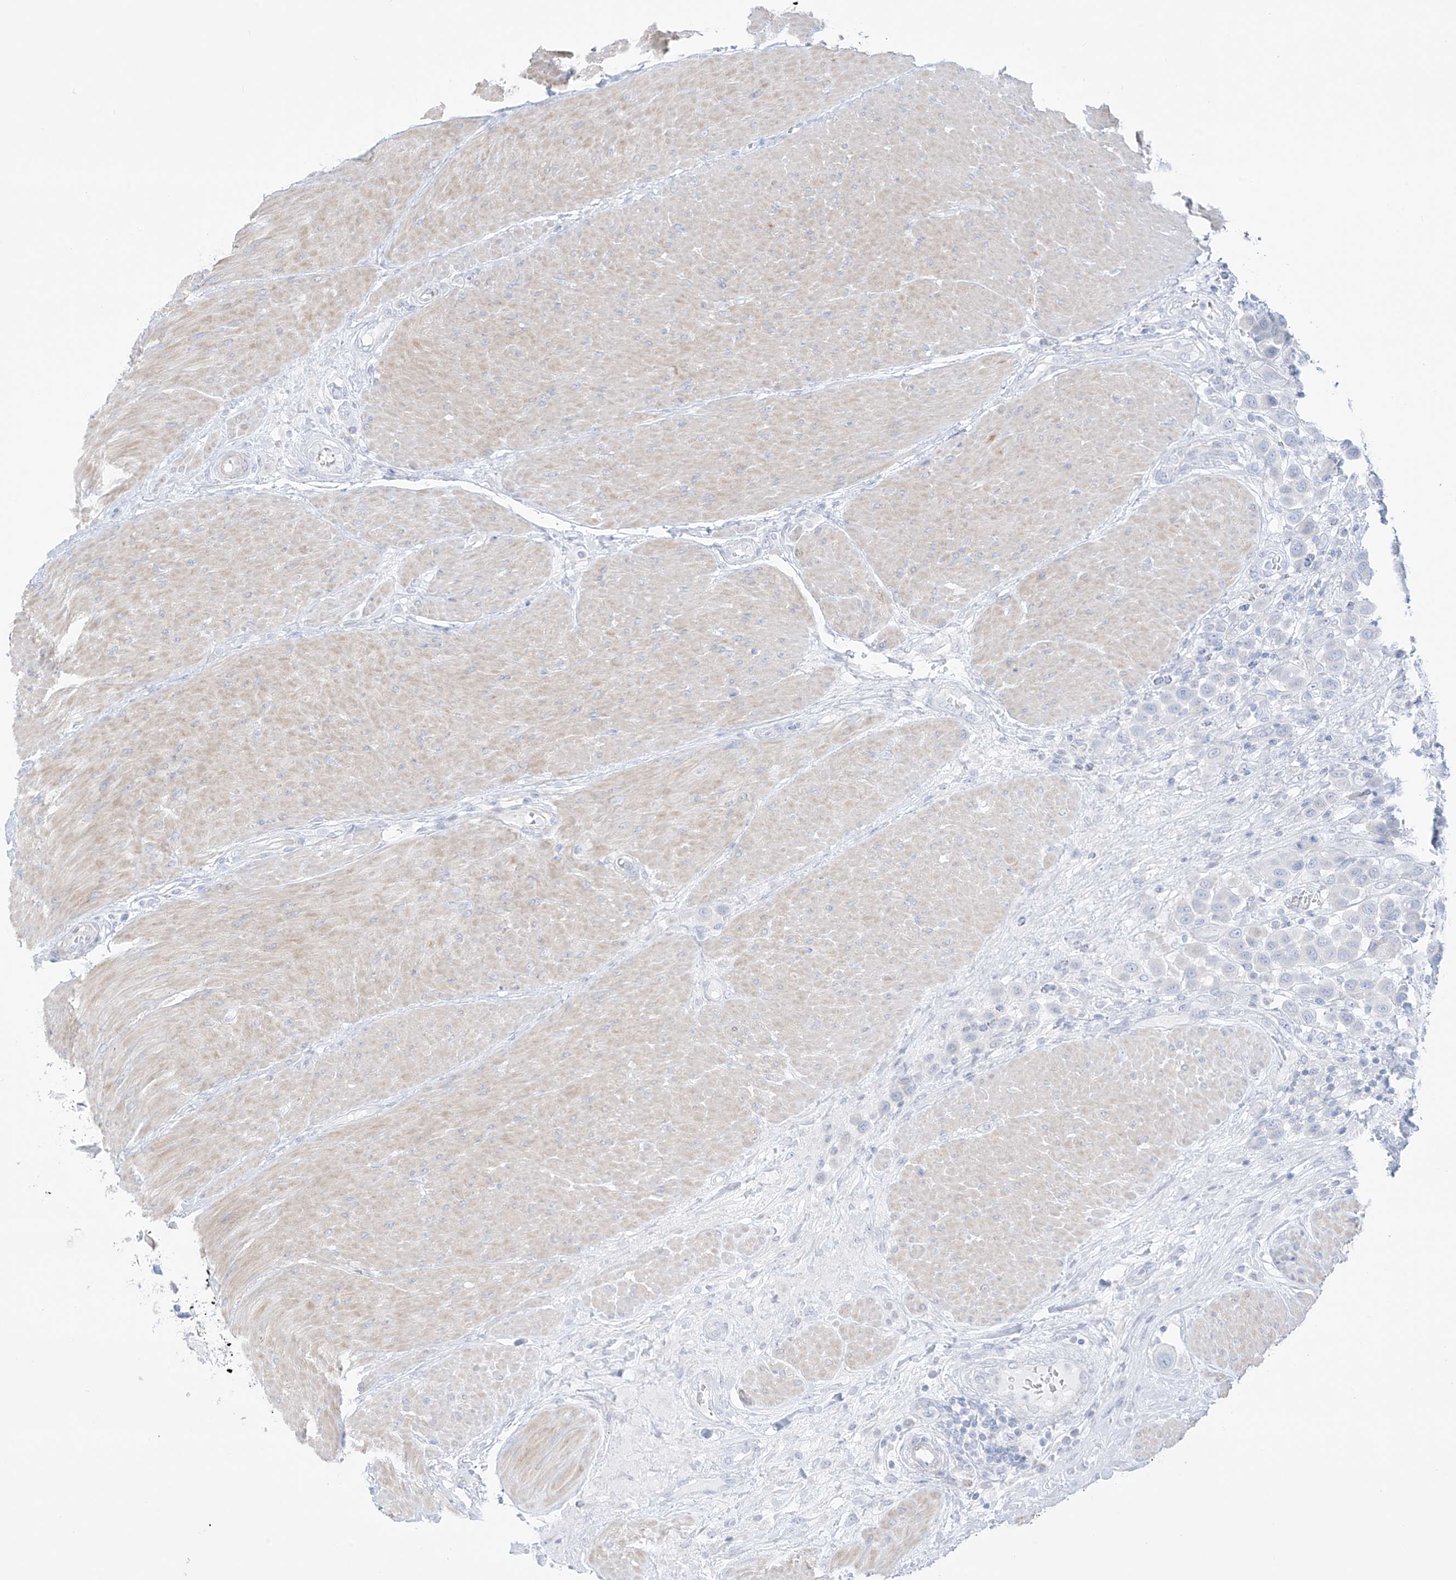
{"staining": {"intensity": "negative", "quantity": "none", "location": "none"}, "tissue": "urothelial cancer", "cell_type": "Tumor cells", "image_type": "cancer", "snomed": [{"axis": "morphology", "description": "Urothelial carcinoma, High grade"}, {"axis": "topography", "description": "Urinary bladder"}], "caption": "Immunohistochemistry of urothelial carcinoma (high-grade) displays no staining in tumor cells.", "gene": "SLC26A3", "patient": {"sex": "male", "age": 50}}